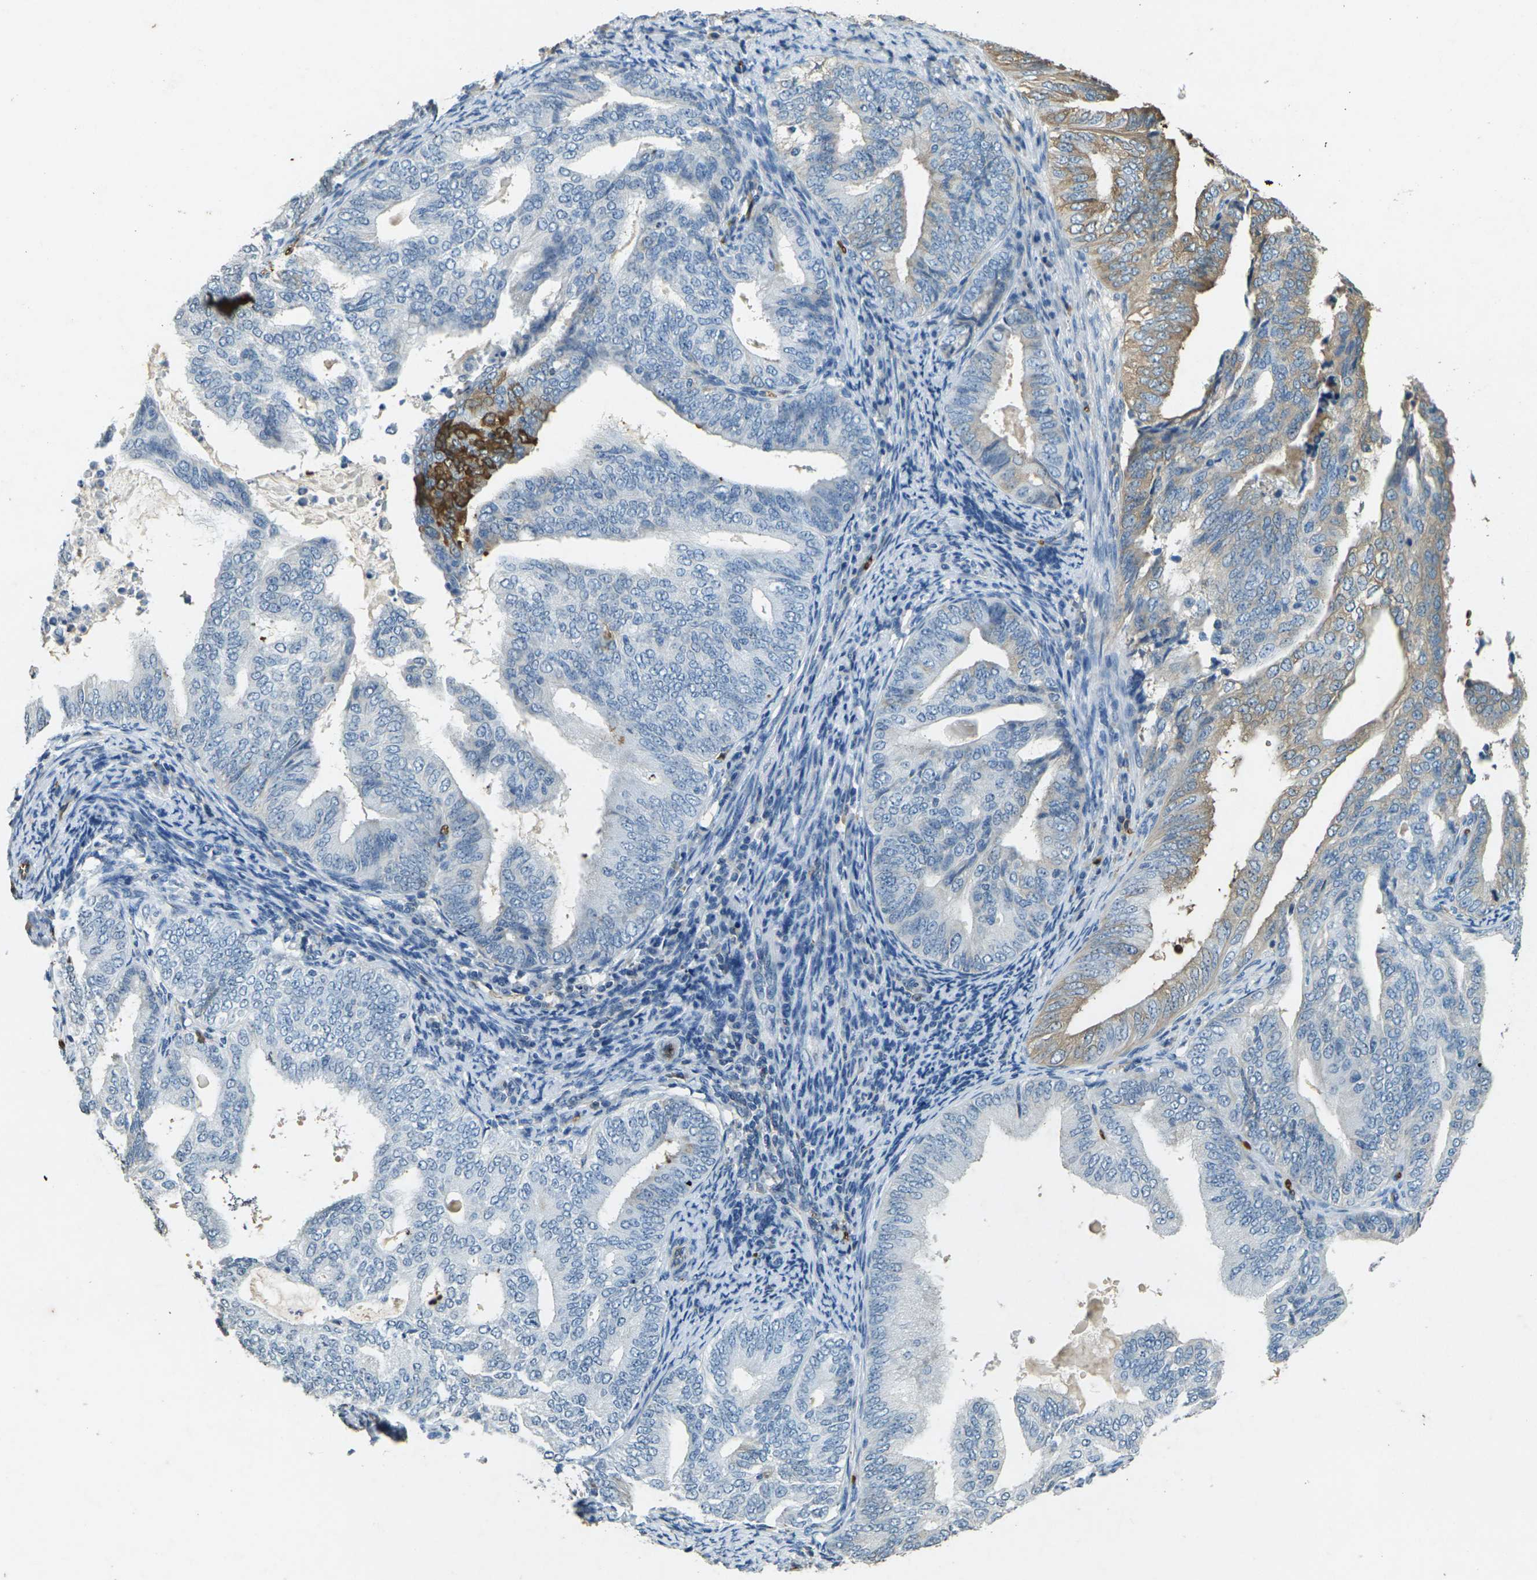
{"staining": {"intensity": "weak", "quantity": "<25%", "location": "cytoplasmic/membranous"}, "tissue": "endometrial cancer", "cell_type": "Tumor cells", "image_type": "cancer", "snomed": [{"axis": "morphology", "description": "Adenocarcinoma, NOS"}, {"axis": "topography", "description": "Endometrium"}], "caption": "Immunohistochemical staining of adenocarcinoma (endometrial) demonstrates no significant positivity in tumor cells. The staining is performed using DAB (3,3'-diaminobenzidine) brown chromogen with nuclei counter-stained in using hematoxylin.", "gene": "HBB", "patient": {"sex": "female", "age": 58}}